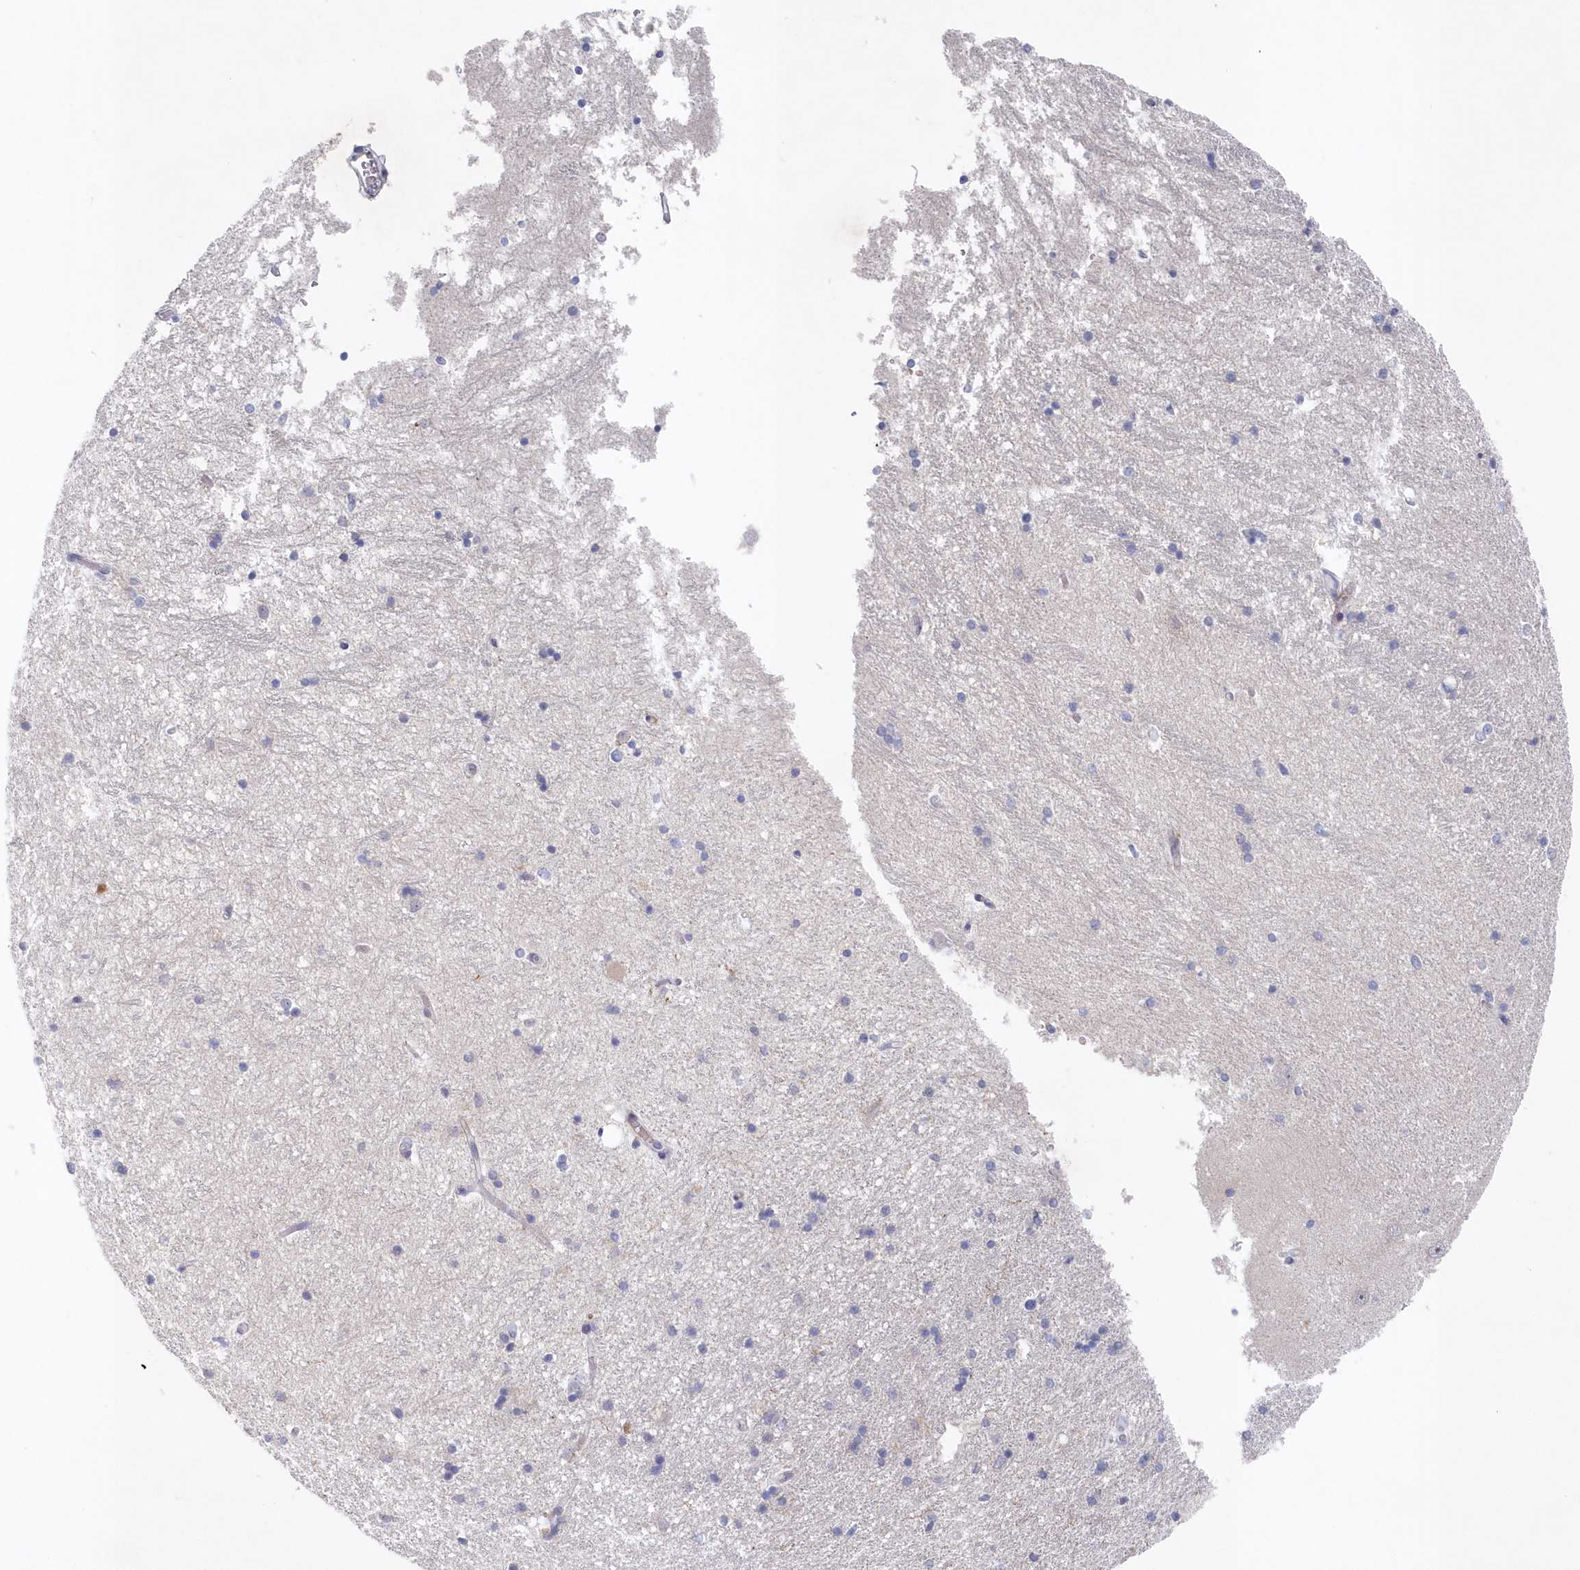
{"staining": {"intensity": "negative", "quantity": "none", "location": "none"}, "tissue": "hippocampus", "cell_type": "Glial cells", "image_type": "normal", "snomed": [{"axis": "morphology", "description": "Normal tissue, NOS"}, {"axis": "topography", "description": "Hippocampus"}], "caption": "The image exhibits no significant positivity in glial cells of hippocampus. (Immunohistochemistry (ihc), brightfield microscopy, high magnification).", "gene": "KIAA1586", "patient": {"sex": "male", "age": 45}}